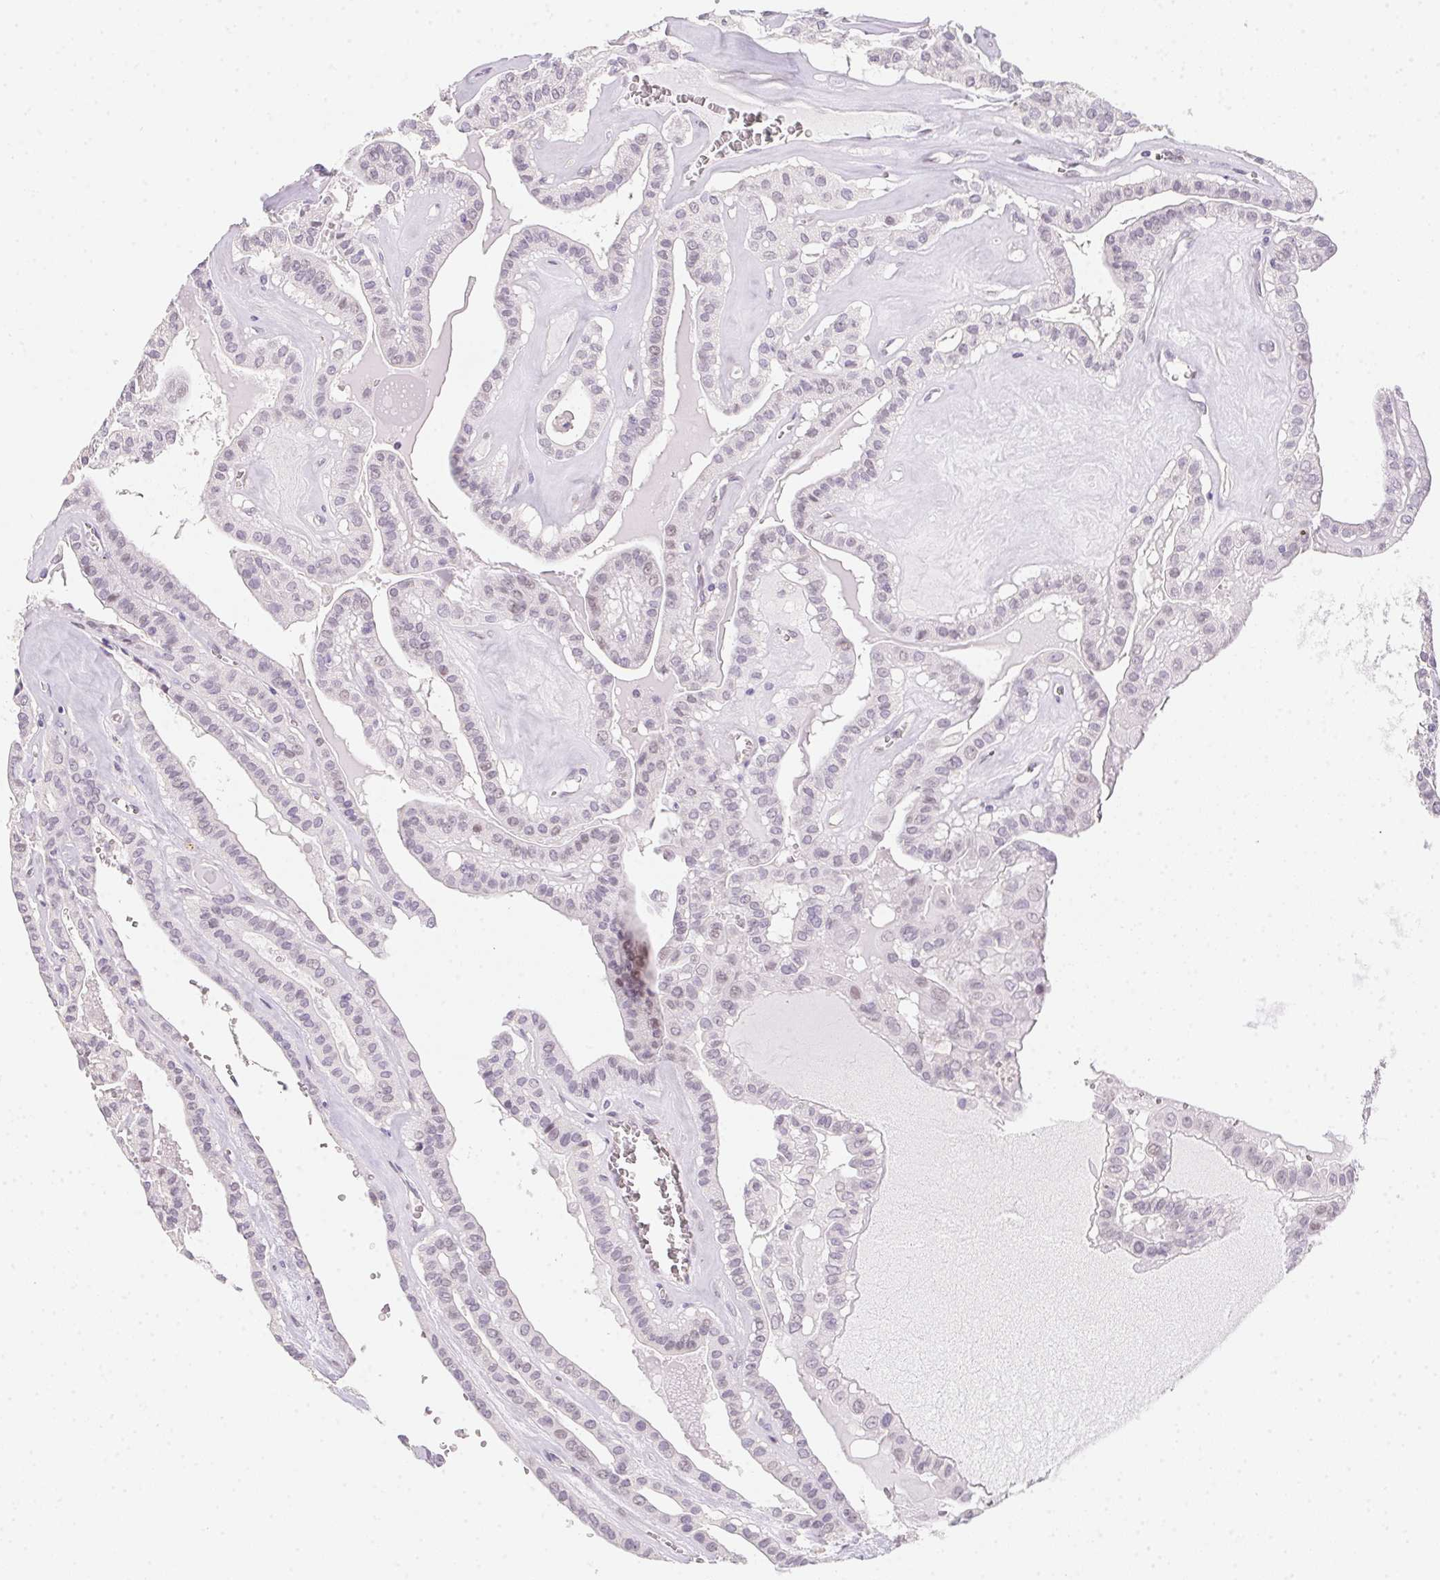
{"staining": {"intensity": "weak", "quantity": "25%-75%", "location": "nuclear"}, "tissue": "thyroid cancer", "cell_type": "Tumor cells", "image_type": "cancer", "snomed": [{"axis": "morphology", "description": "Papillary adenocarcinoma, NOS"}, {"axis": "topography", "description": "Thyroid gland"}], "caption": "Thyroid cancer tissue demonstrates weak nuclear staining in approximately 25%-75% of tumor cells", "gene": "MORC1", "patient": {"sex": "male", "age": 52}}